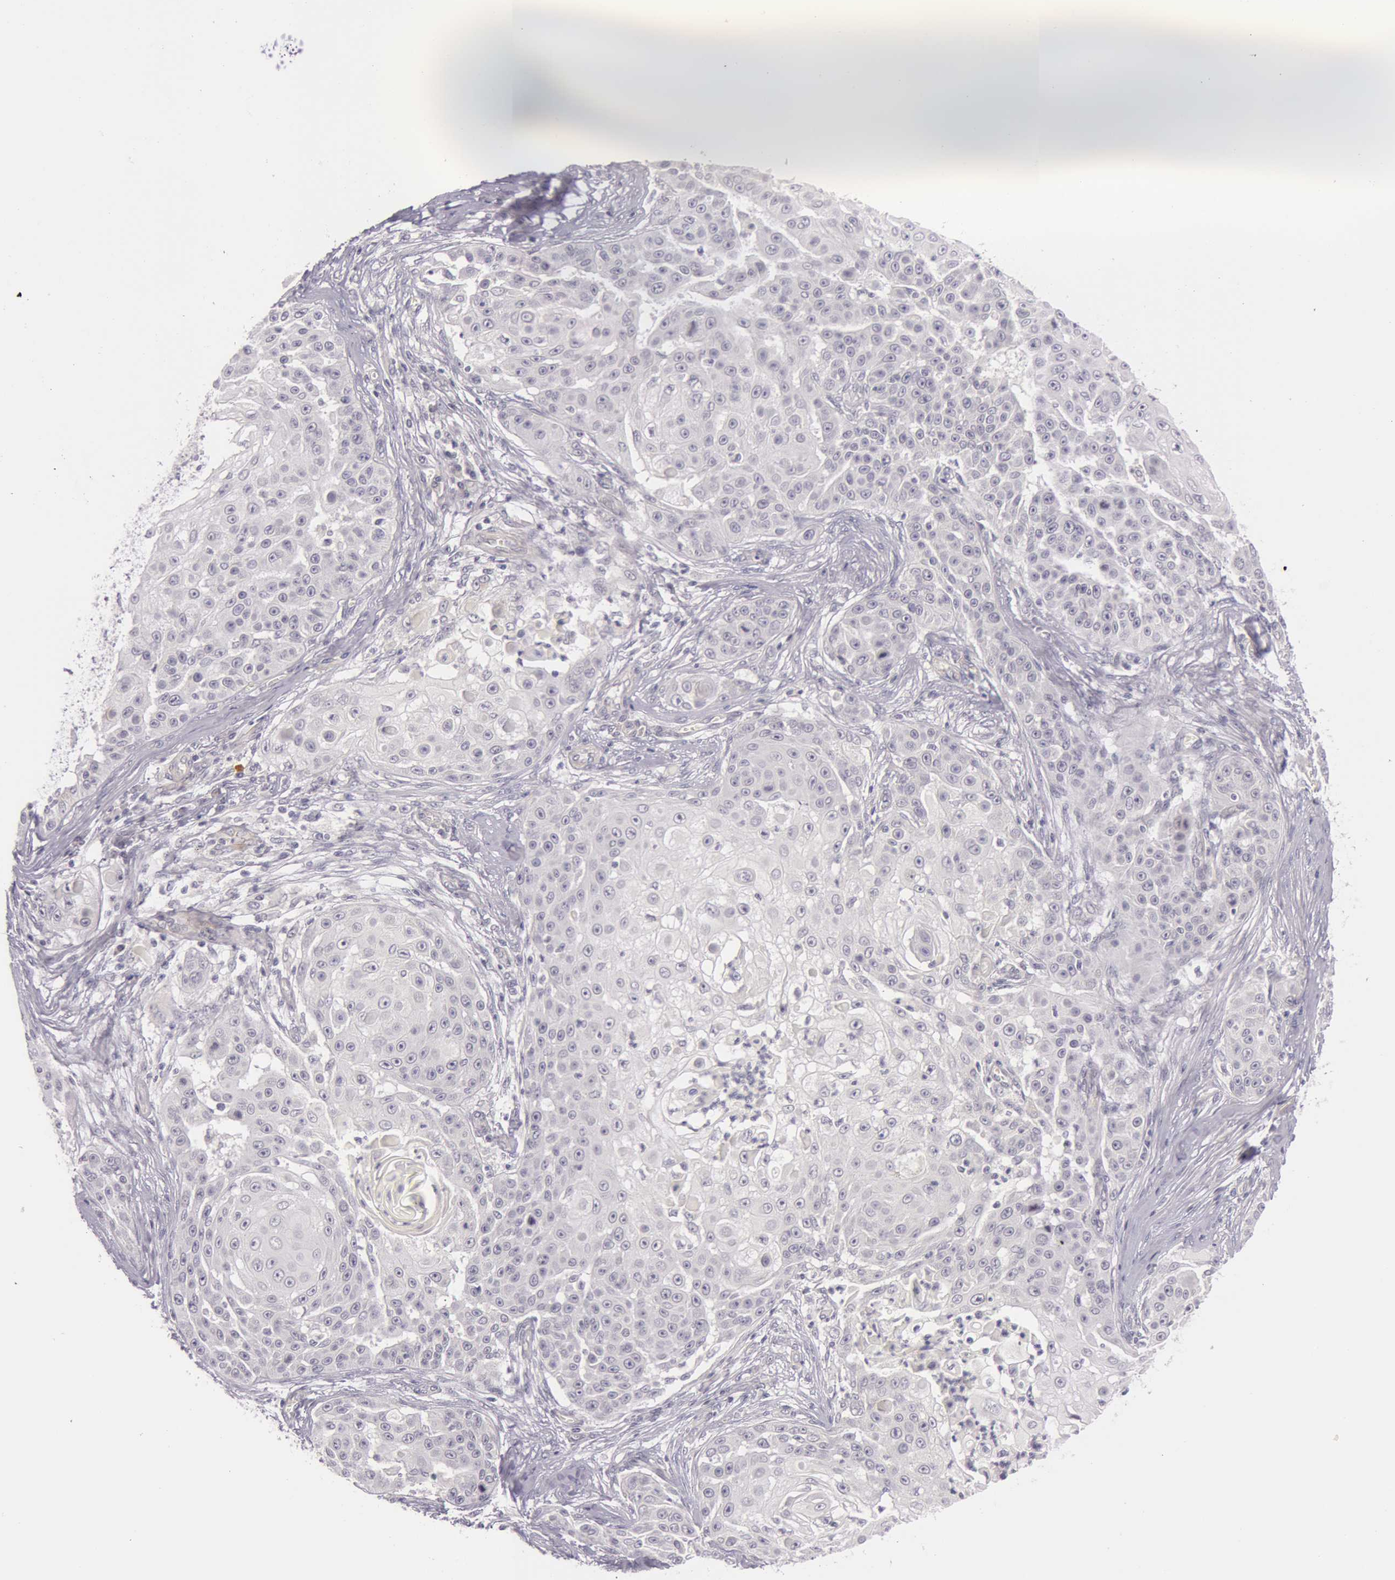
{"staining": {"intensity": "negative", "quantity": "none", "location": "none"}, "tissue": "skin cancer", "cell_type": "Tumor cells", "image_type": "cancer", "snomed": [{"axis": "morphology", "description": "Squamous cell carcinoma, NOS"}, {"axis": "topography", "description": "Skin"}], "caption": "This photomicrograph is of skin cancer (squamous cell carcinoma) stained with IHC to label a protein in brown with the nuclei are counter-stained blue. There is no positivity in tumor cells.", "gene": "RBMY1F", "patient": {"sex": "female", "age": 57}}